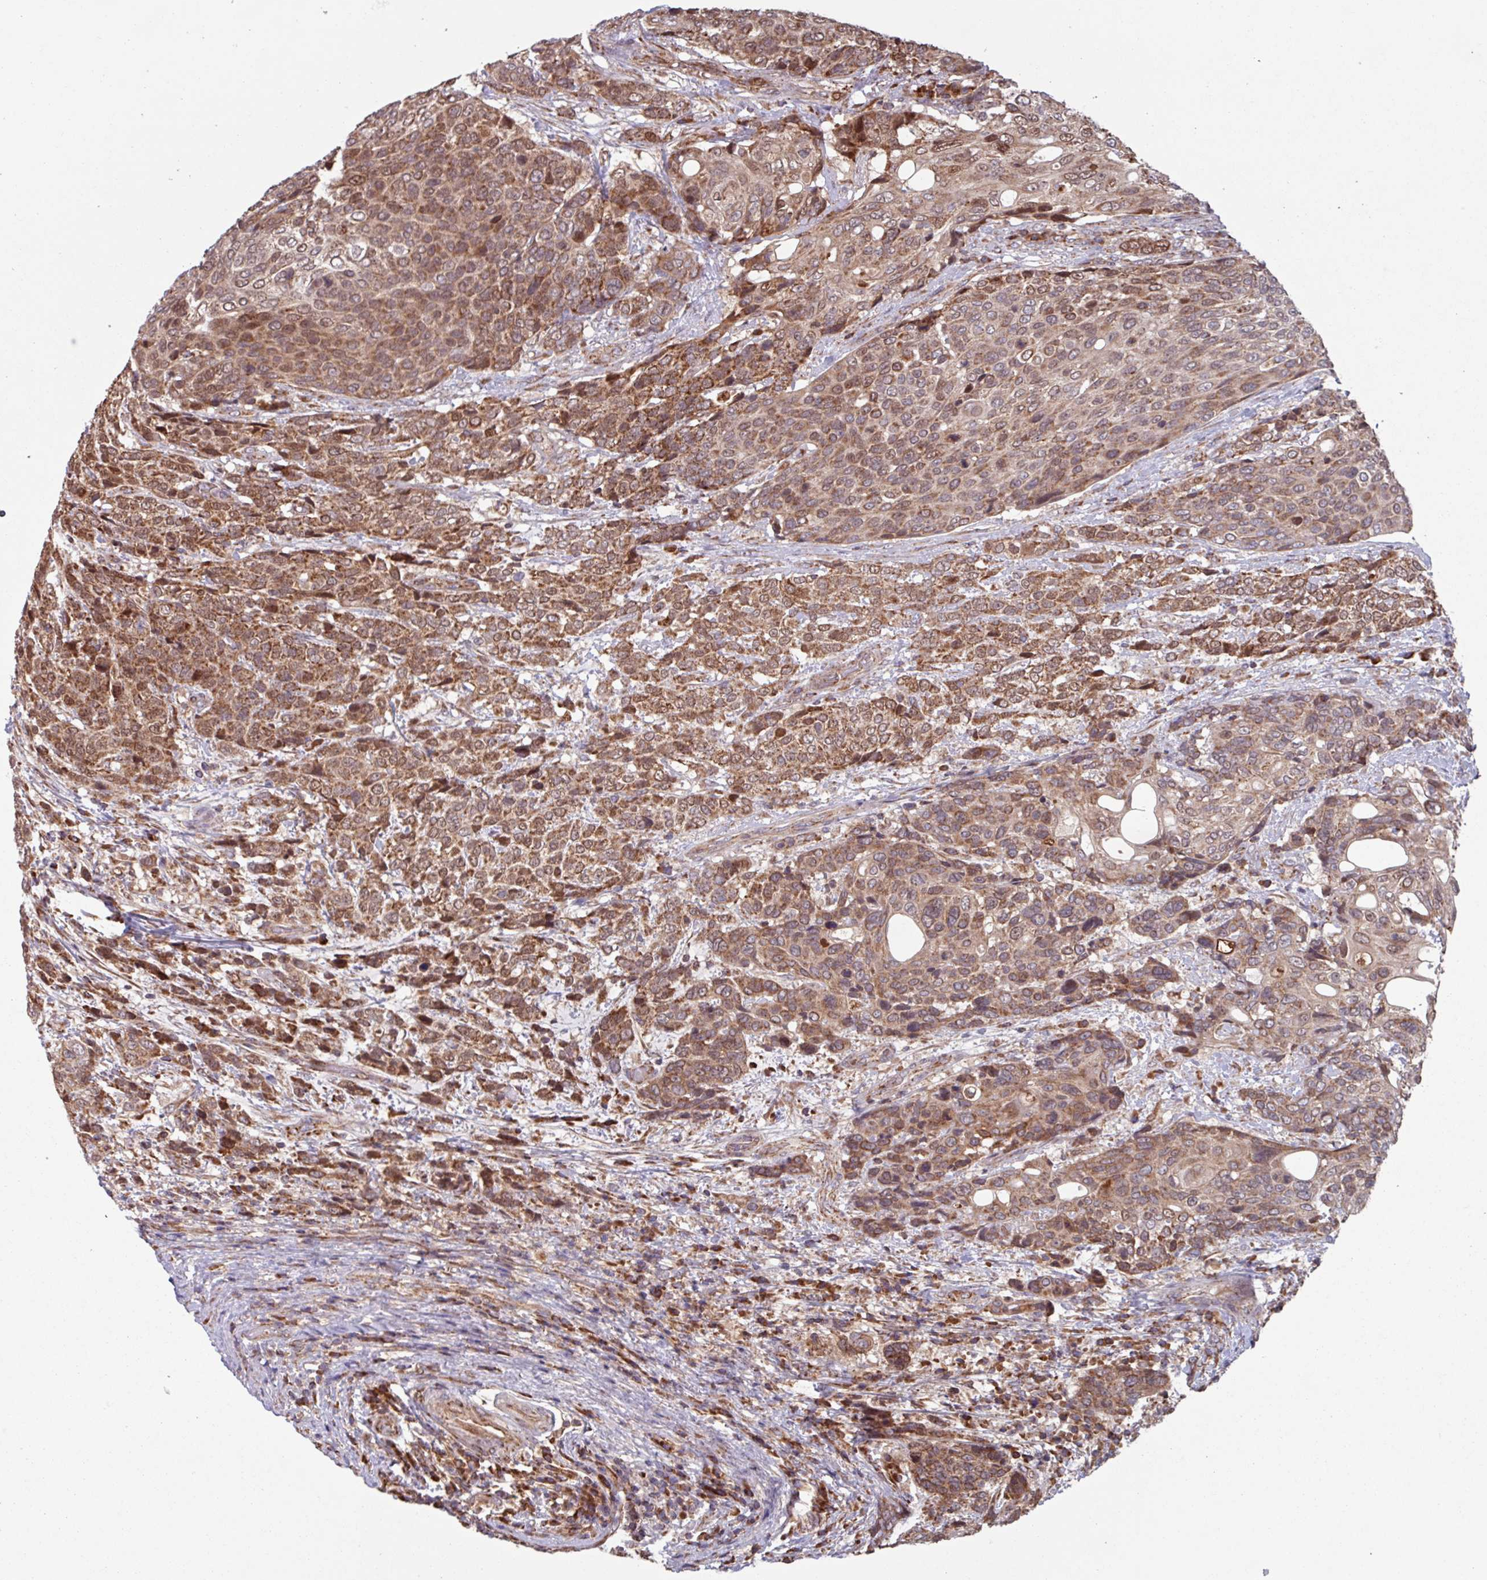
{"staining": {"intensity": "moderate", "quantity": ">75%", "location": "cytoplasmic/membranous"}, "tissue": "urothelial cancer", "cell_type": "Tumor cells", "image_type": "cancer", "snomed": [{"axis": "morphology", "description": "Urothelial carcinoma, High grade"}, {"axis": "topography", "description": "Urinary bladder"}], "caption": "Urothelial cancer stained for a protein reveals moderate cytoplasmic/membranous positivity in tumor cells.", "gene": "COX7C", "patient": {"sex": "female", "age": 70}}